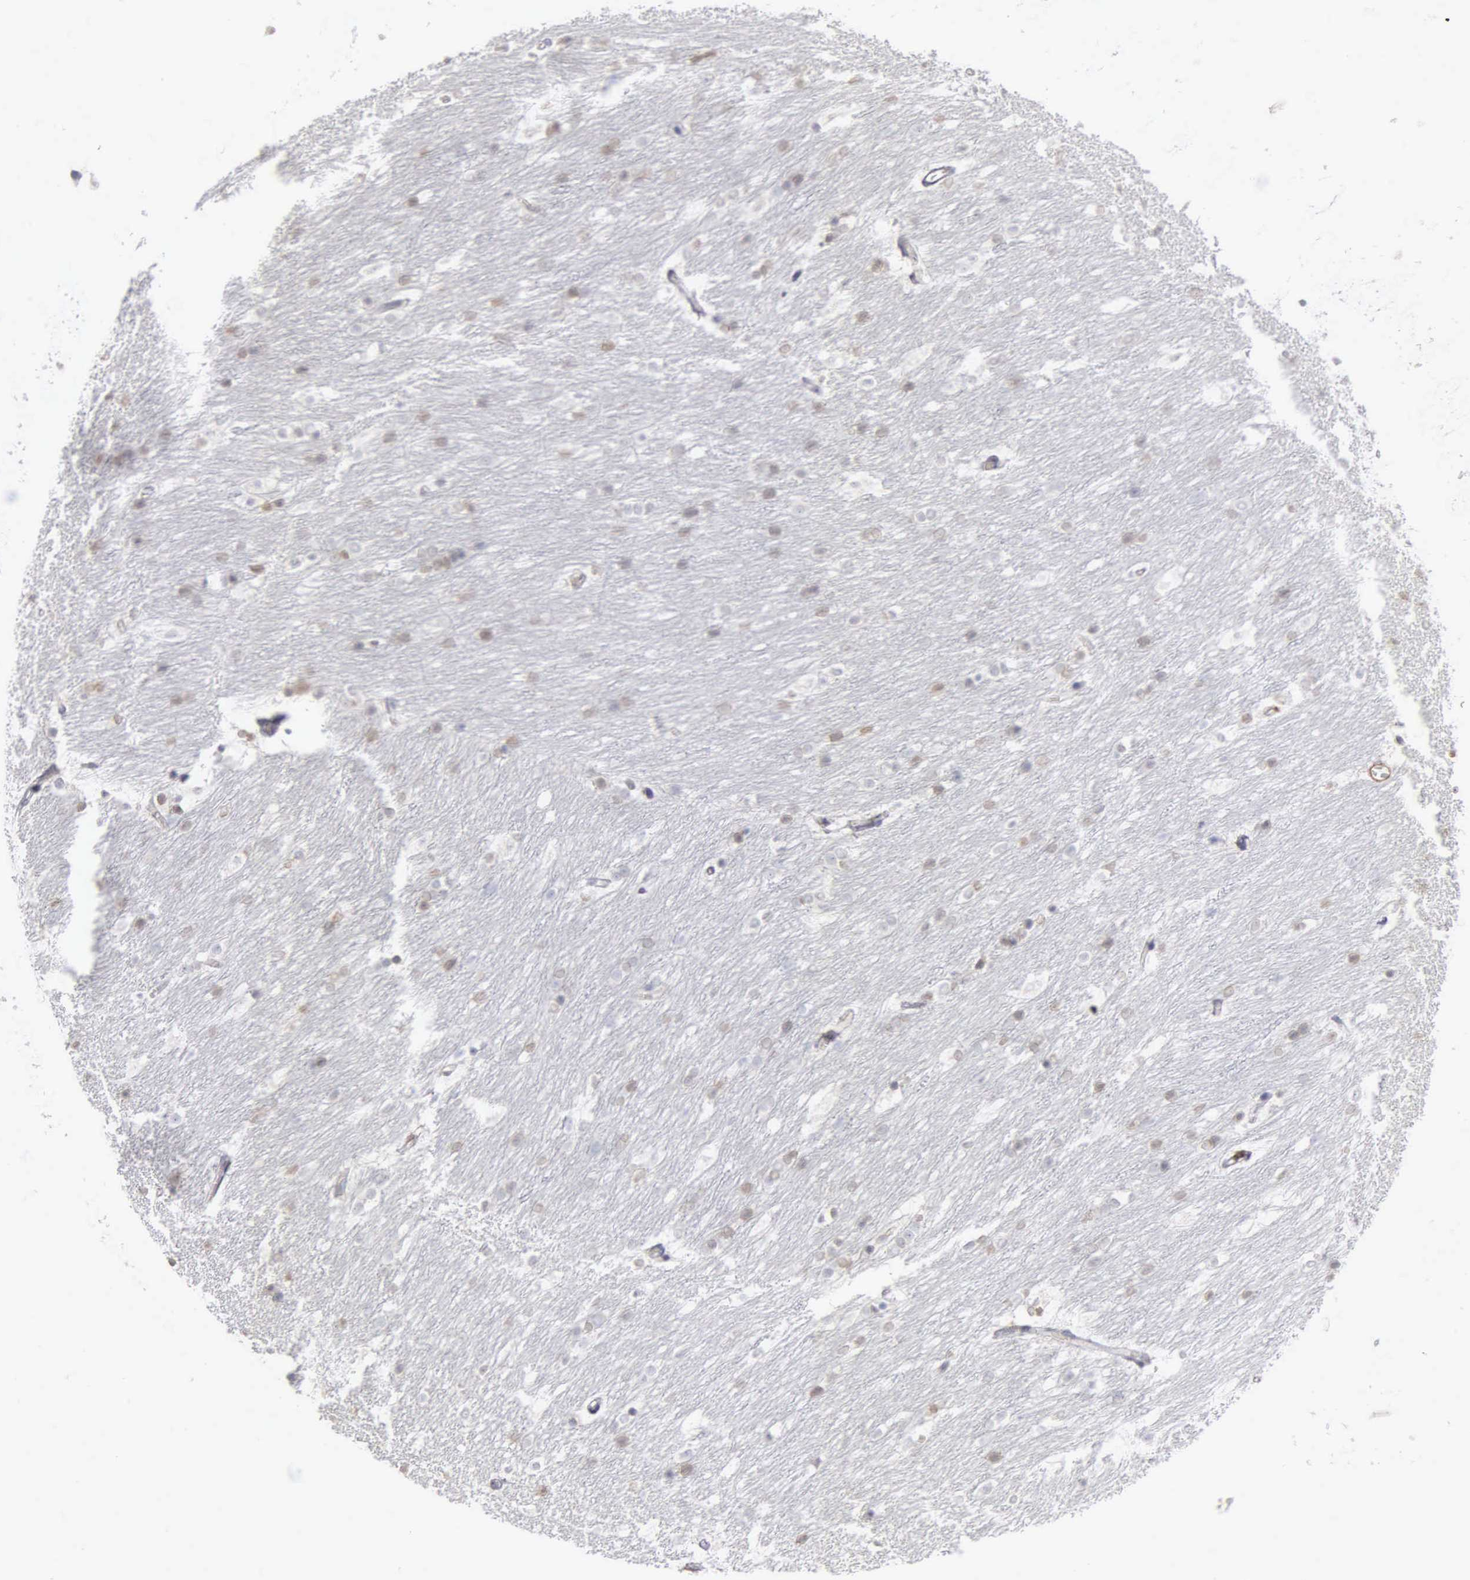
{"staining": {"intensity": "weak", "quantity": "25%-75%", "location": "cytoplasmic/membranous"}, "tissue": "caudate", "cell_type": "Glial cells", "image_type": "normal", "snomed": [{"axis": "morphology", "description": "Normal tissue, NOS"}, {"axis": "topography", "description": "Lateral ventricle wall"}], "caption": "Immunohistochemical staining of normal caudate reveals low levels of weak cytoplasmic/membranous positivity in about 25%-75% of glial cells.", "gene": "CNN1", "patient": {"sex": "female", "age": 19}}